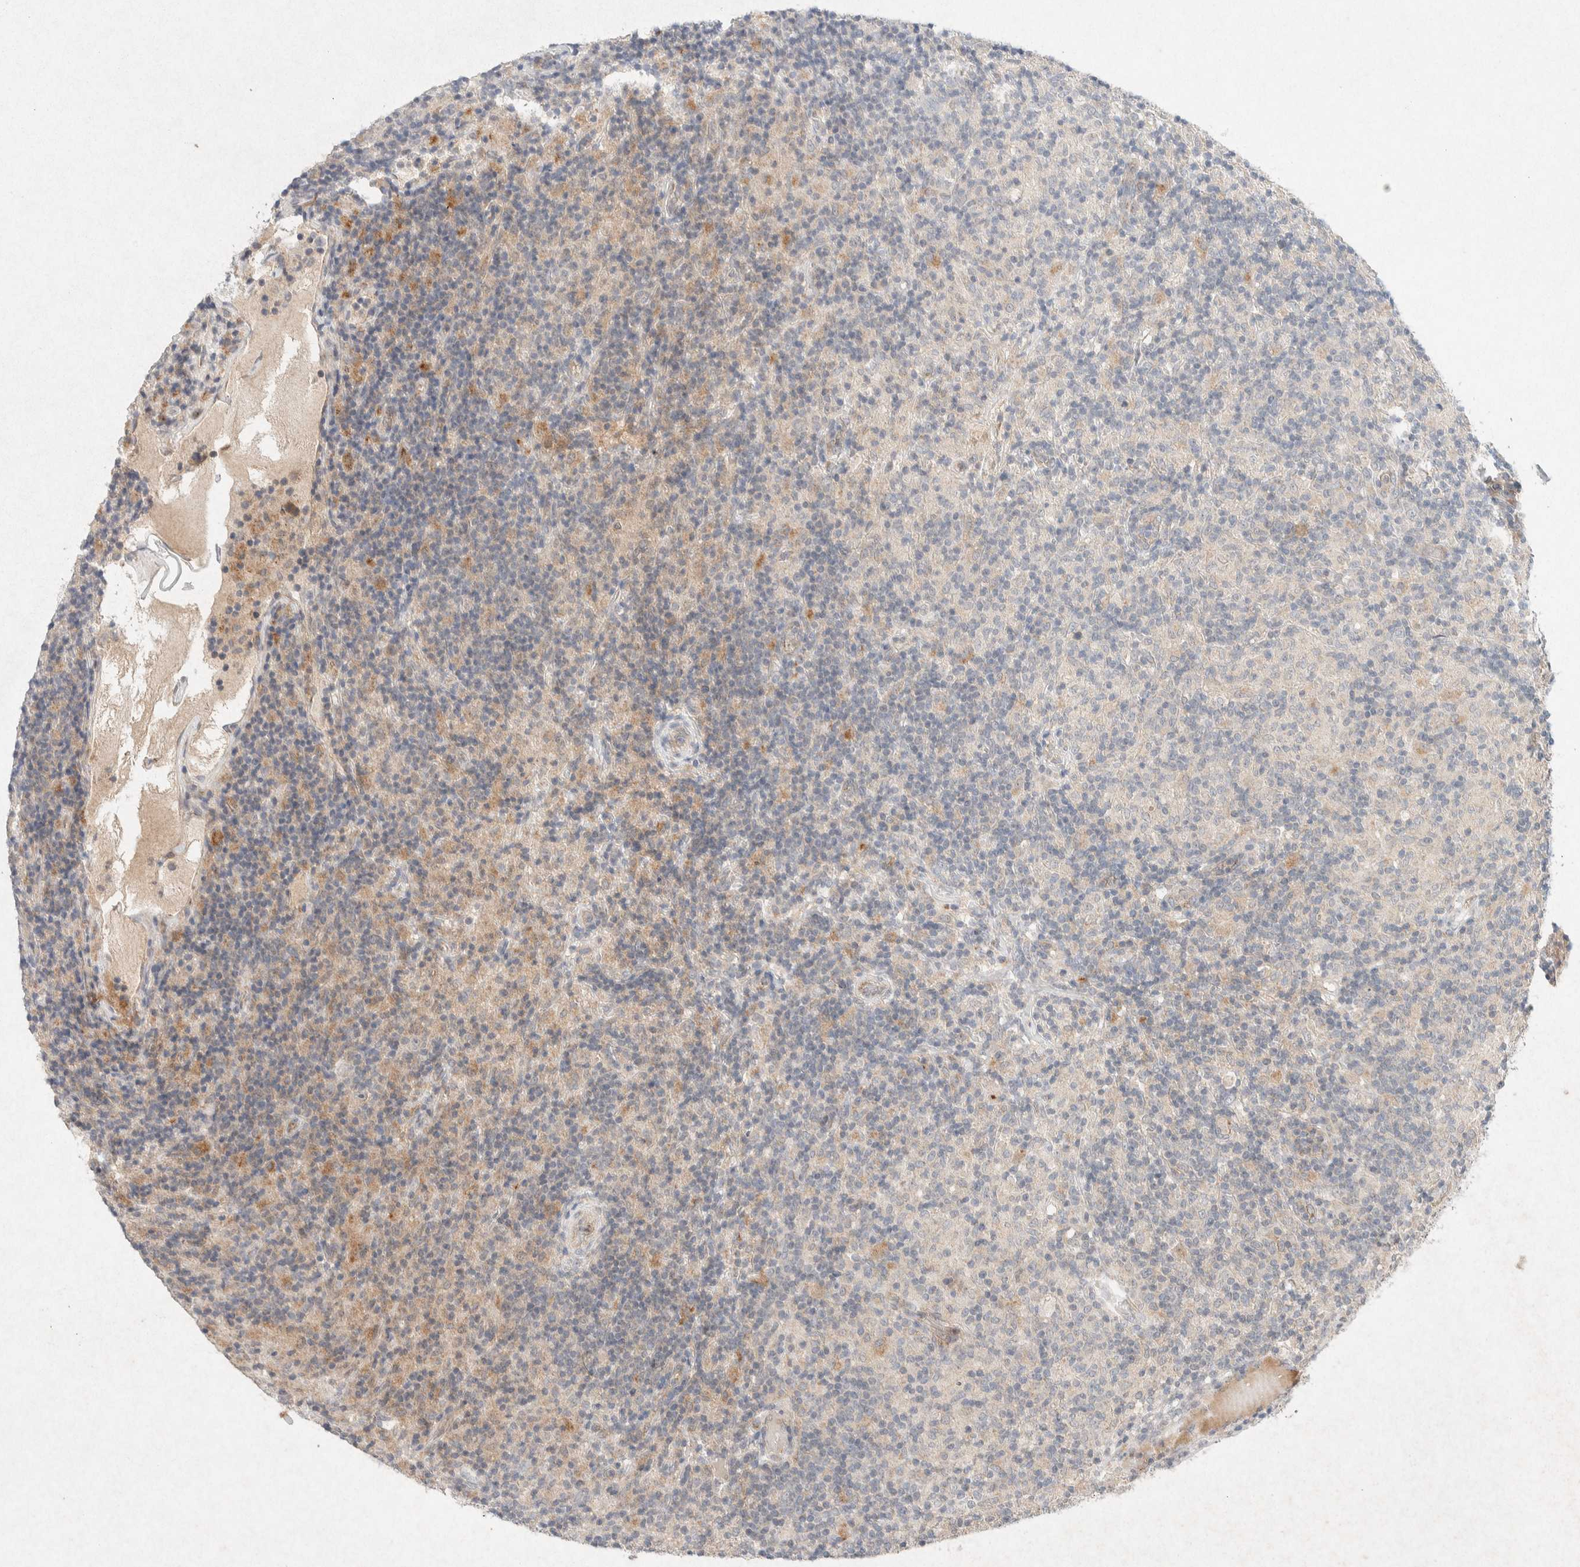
{"staining": {"intensity": "negative", "quantity": "none", "location": "none"}, "tissue": "lymphoma", "cell_type": "Tumor cells", "image_type": "cancer", "snomed": [{"axis": "morphology", "description": "Hodgkin's disease, NOS"}, {"axis": "topography", "description": "Lymph node"}], "caption": "Hodgkin's disease was stained to show a protein in brown. There is no significant positivity in tumor cells.", "gene": "GNAI1", "patient": {"sex": "male", "age": 70}}